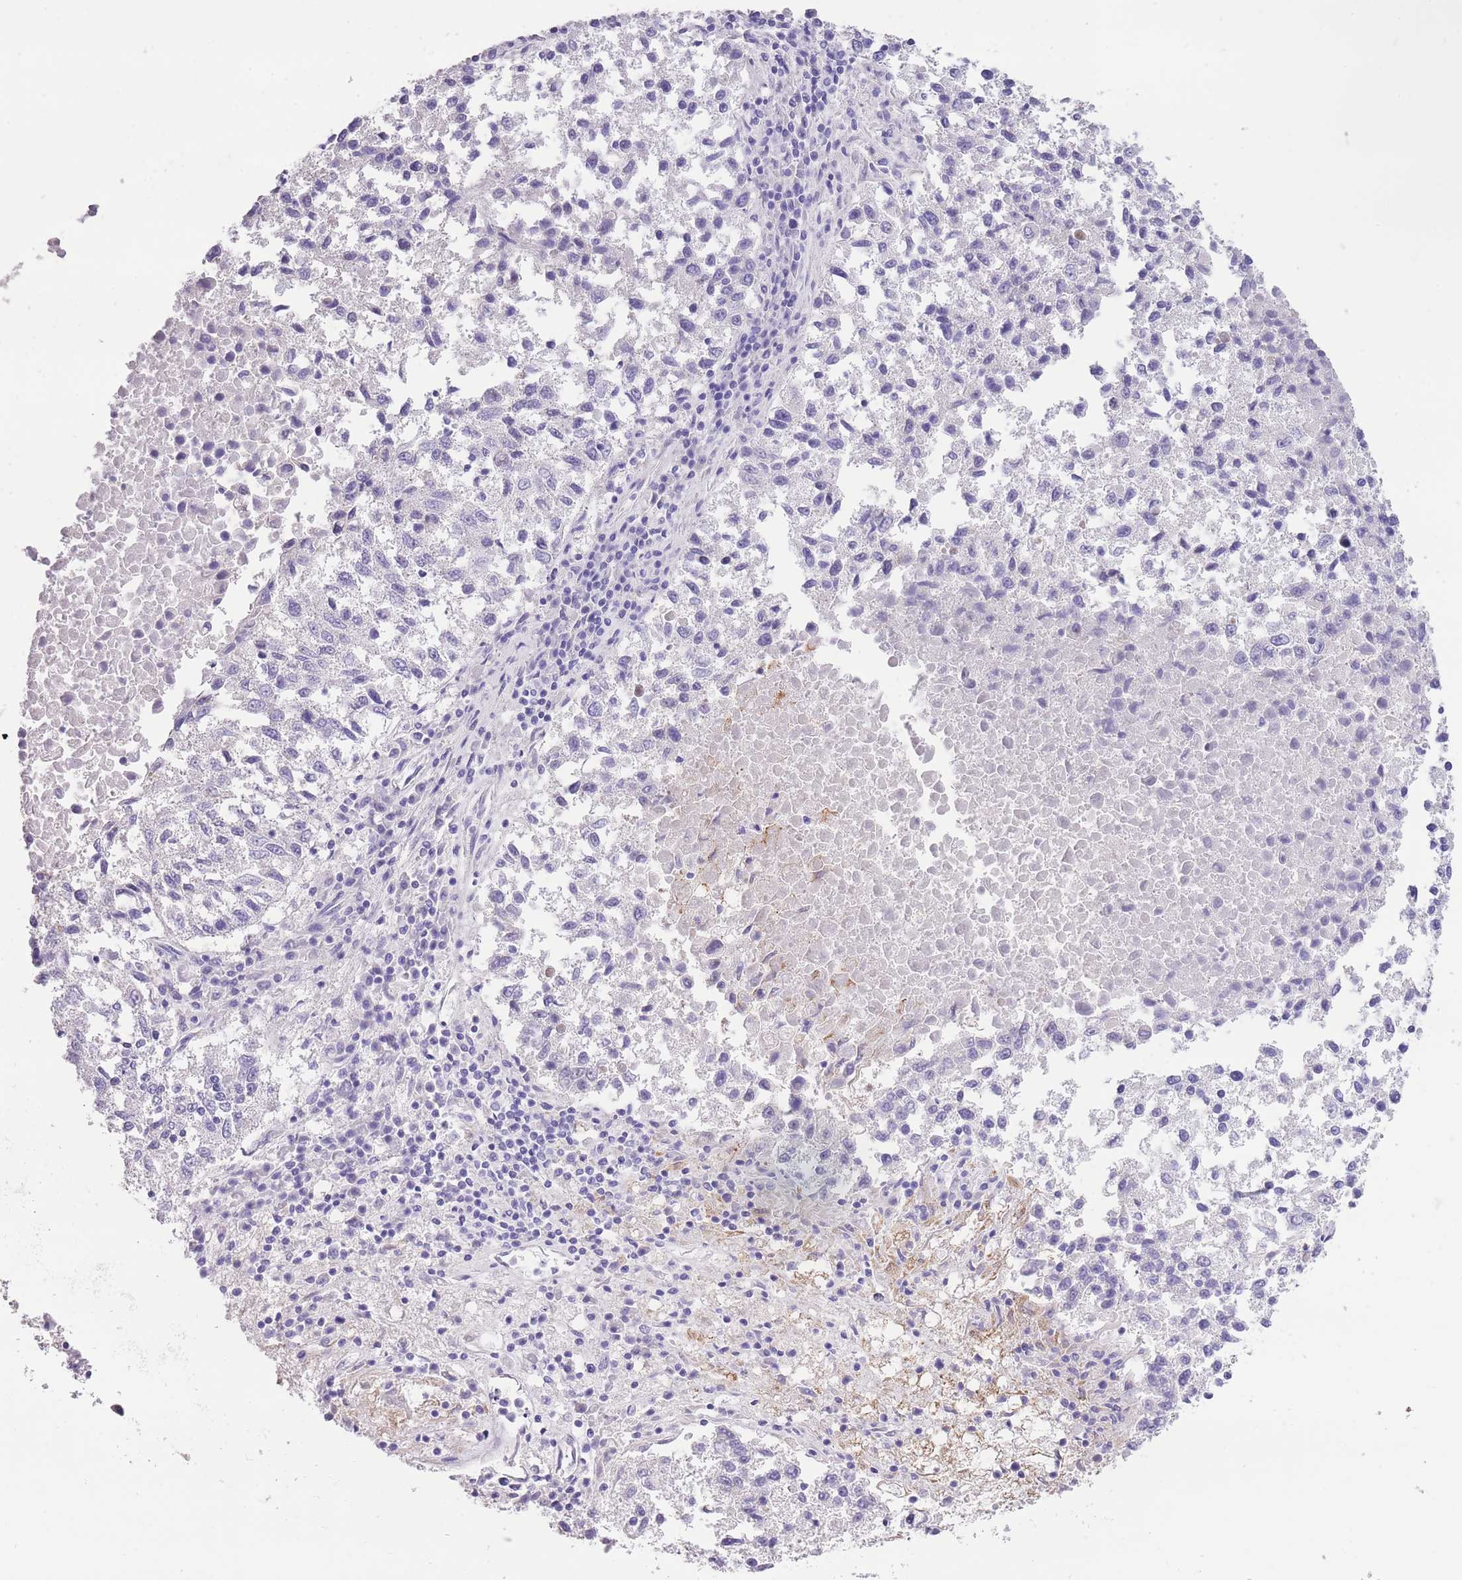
{"staining": {"intensity": "negative", "quantity": "none", "location": "none"}, "tissue": "lung cancer", "cell_type": "Tumor cells", "image_type": "cancer", "snomed": [{"axis": "morphology", "description": "Squamous cell carcinoma, NOS"}, {"axis": "topography", "description": "Lung"}], "caption": "The histopathology image exhibits no significant positivity in tumor cells of lung cancer.", "gene": "RAI2", "patient": {"sex": "male", "age": 73}}